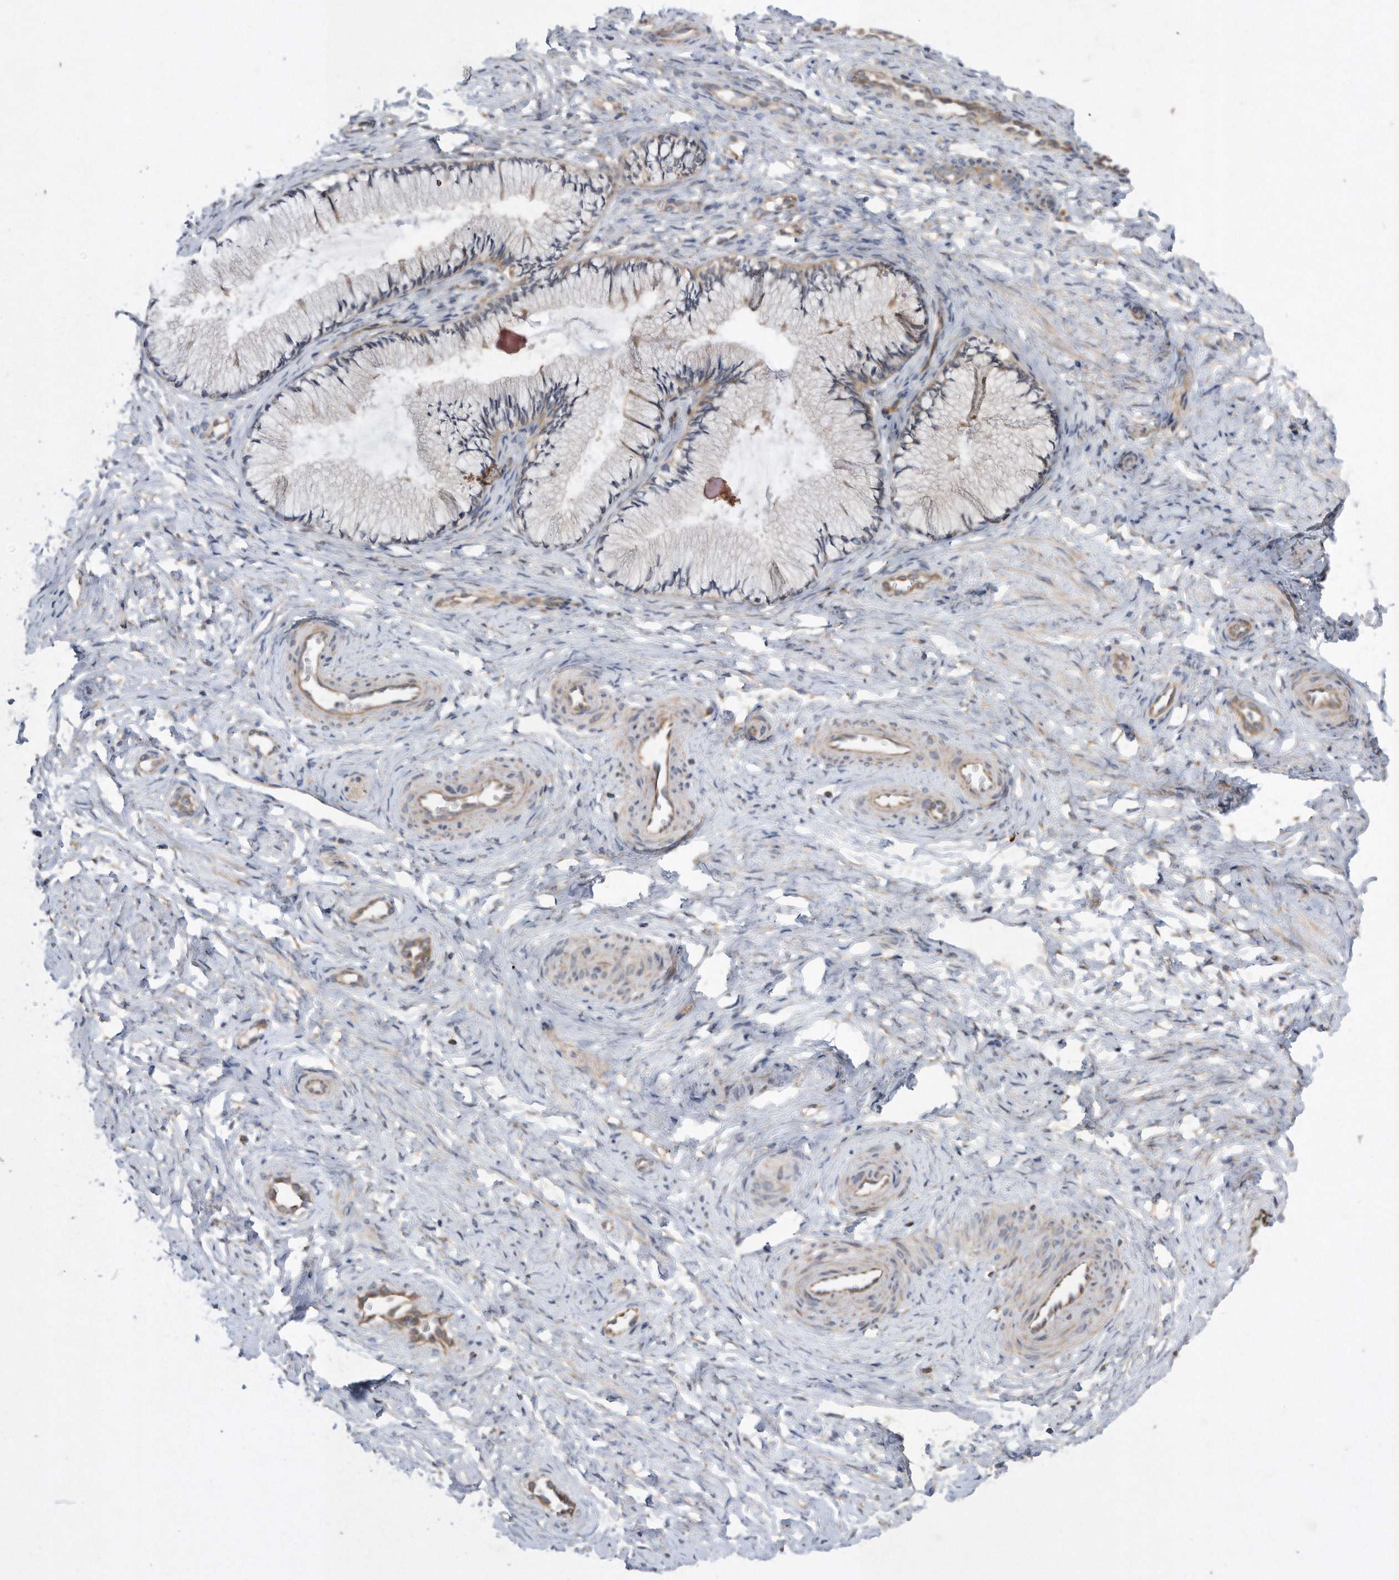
{"staining": {"intensity": "weak", "quantity": "<25%", "location": "cytoplasmic/membranous"}, "tissue": "cervix", "cell_type": "Glandular cells", "image_type": "normal", "snomed": [{"axis": "morphology", "description": "Normal tissue, NOS"}, {"axis": "topography", "description": "Cervix"}], "caption": "The photomicrograph displays no staining of glandular cells in unremarkable cervix.", "gene": "PON2", "patient": {"sex": "female", "age": 27}}